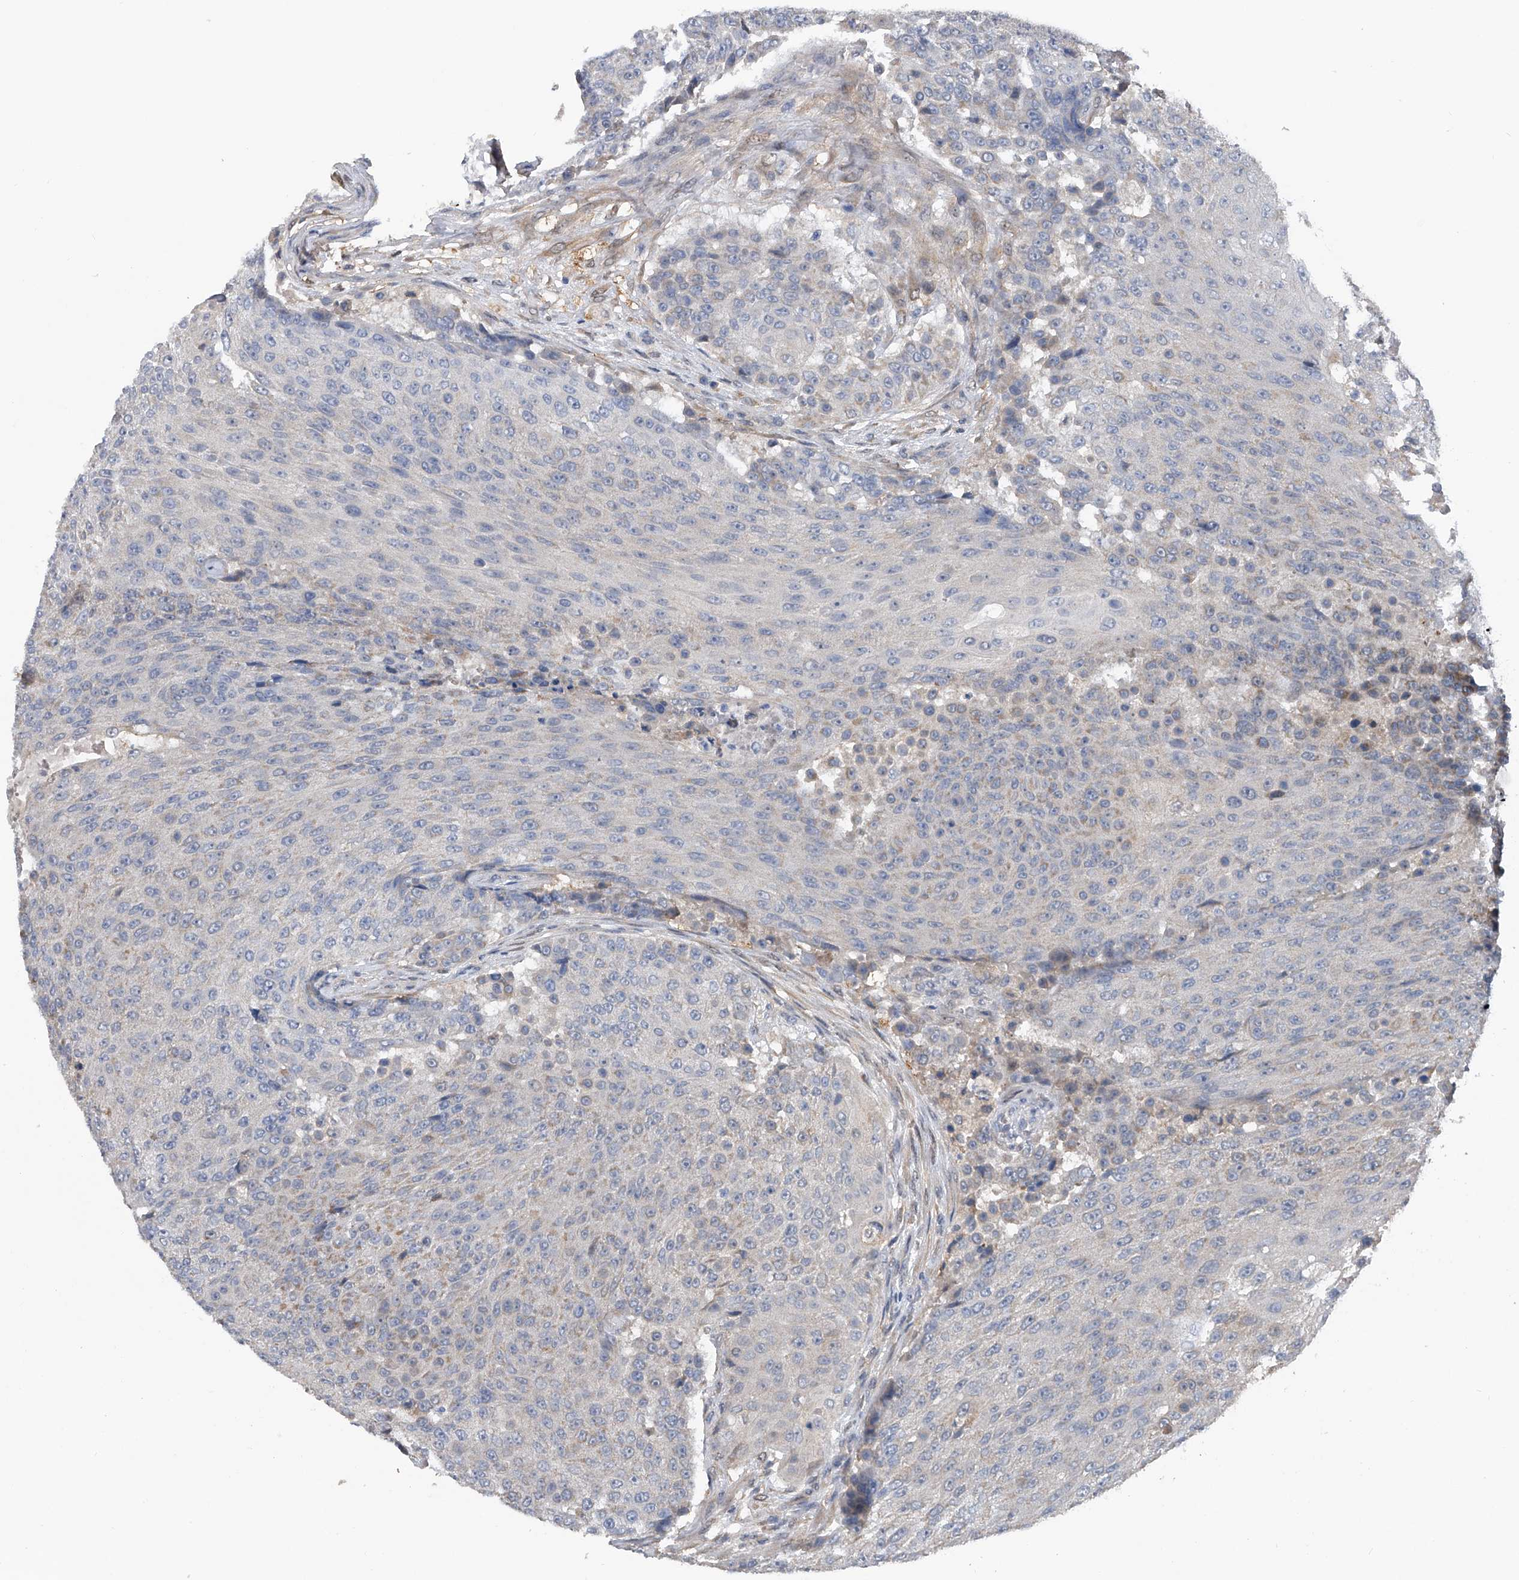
{"staining": {"intensity": "negative", "quantity": "none", "location": "none"}, "tissue": "urothelial cancer", "cell_type": "Tumor cells", "image_type": "cancer", "snomed": [{"axis": "morphology", "description": "Urothelial carcinoma, High grade"}, {"axis": "topography", "description": "Urinary bladder"}], "caption": "High power microscopy micrograph of an immunohistochemistry (IHC) micrograph of urothelial cancer, revealing no significant positivity in tumor cells.", "gene": "PGM3", "patient": {"sex": "female", "age": 63}}